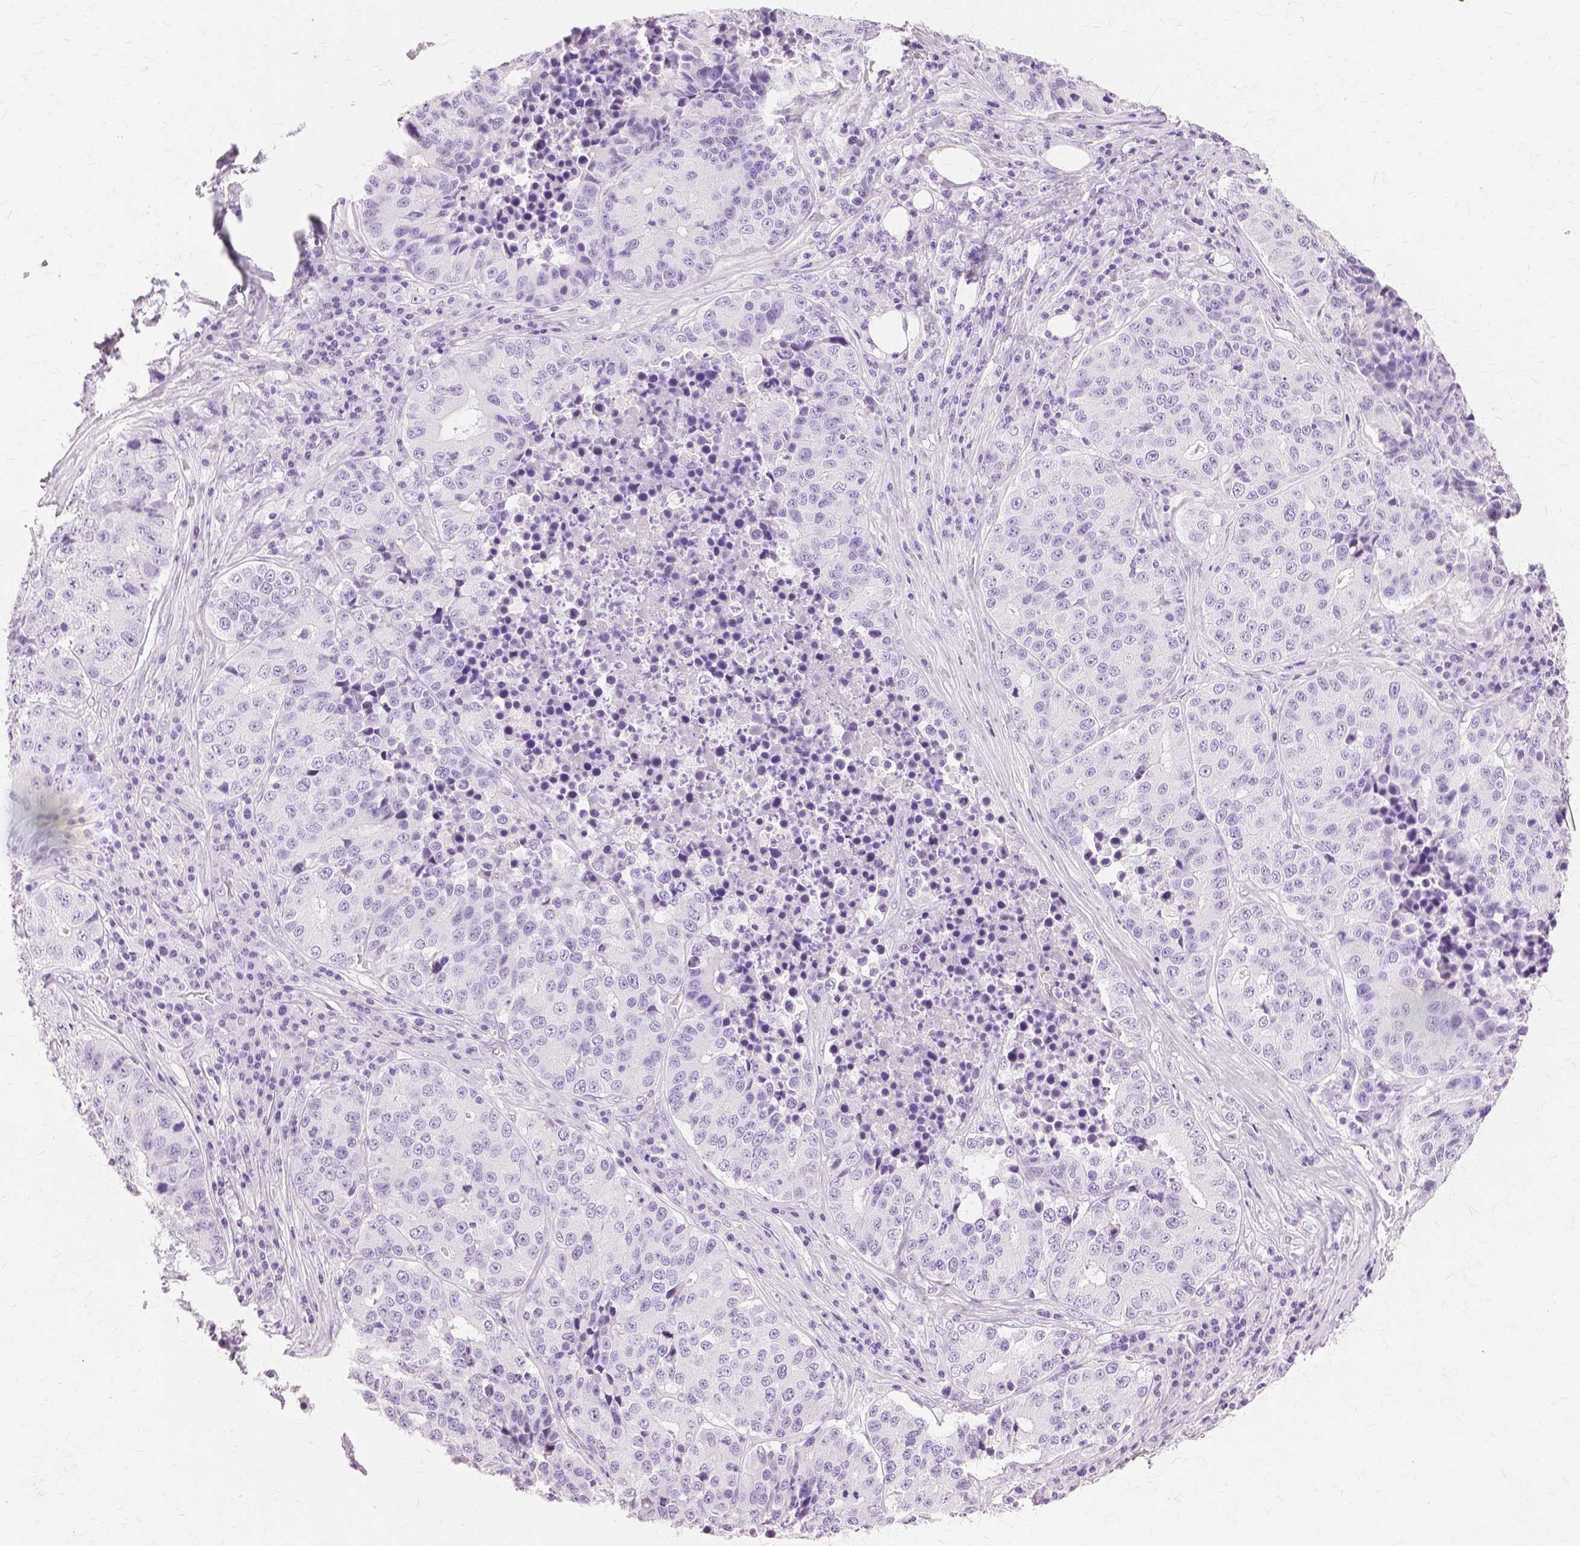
{"staining": {"intensity": "negative", "quantity": "none", "location": "none"}, "tissue": "stomach cancer", "cell_type": "Tumor cells", "image_type": "cancer", "snomed": [{"axis": "morphology", "description": "Adenocarcinoma, NOS"}, {"axis": "topography", "description": "Stomach"}], "caption": "This is a image of IHC staining of adenocarcinoma (stomach), which shows no positivity in tumor cells.", "gene": "TGM1", "patient": {"sex": "male", "age": 71}}